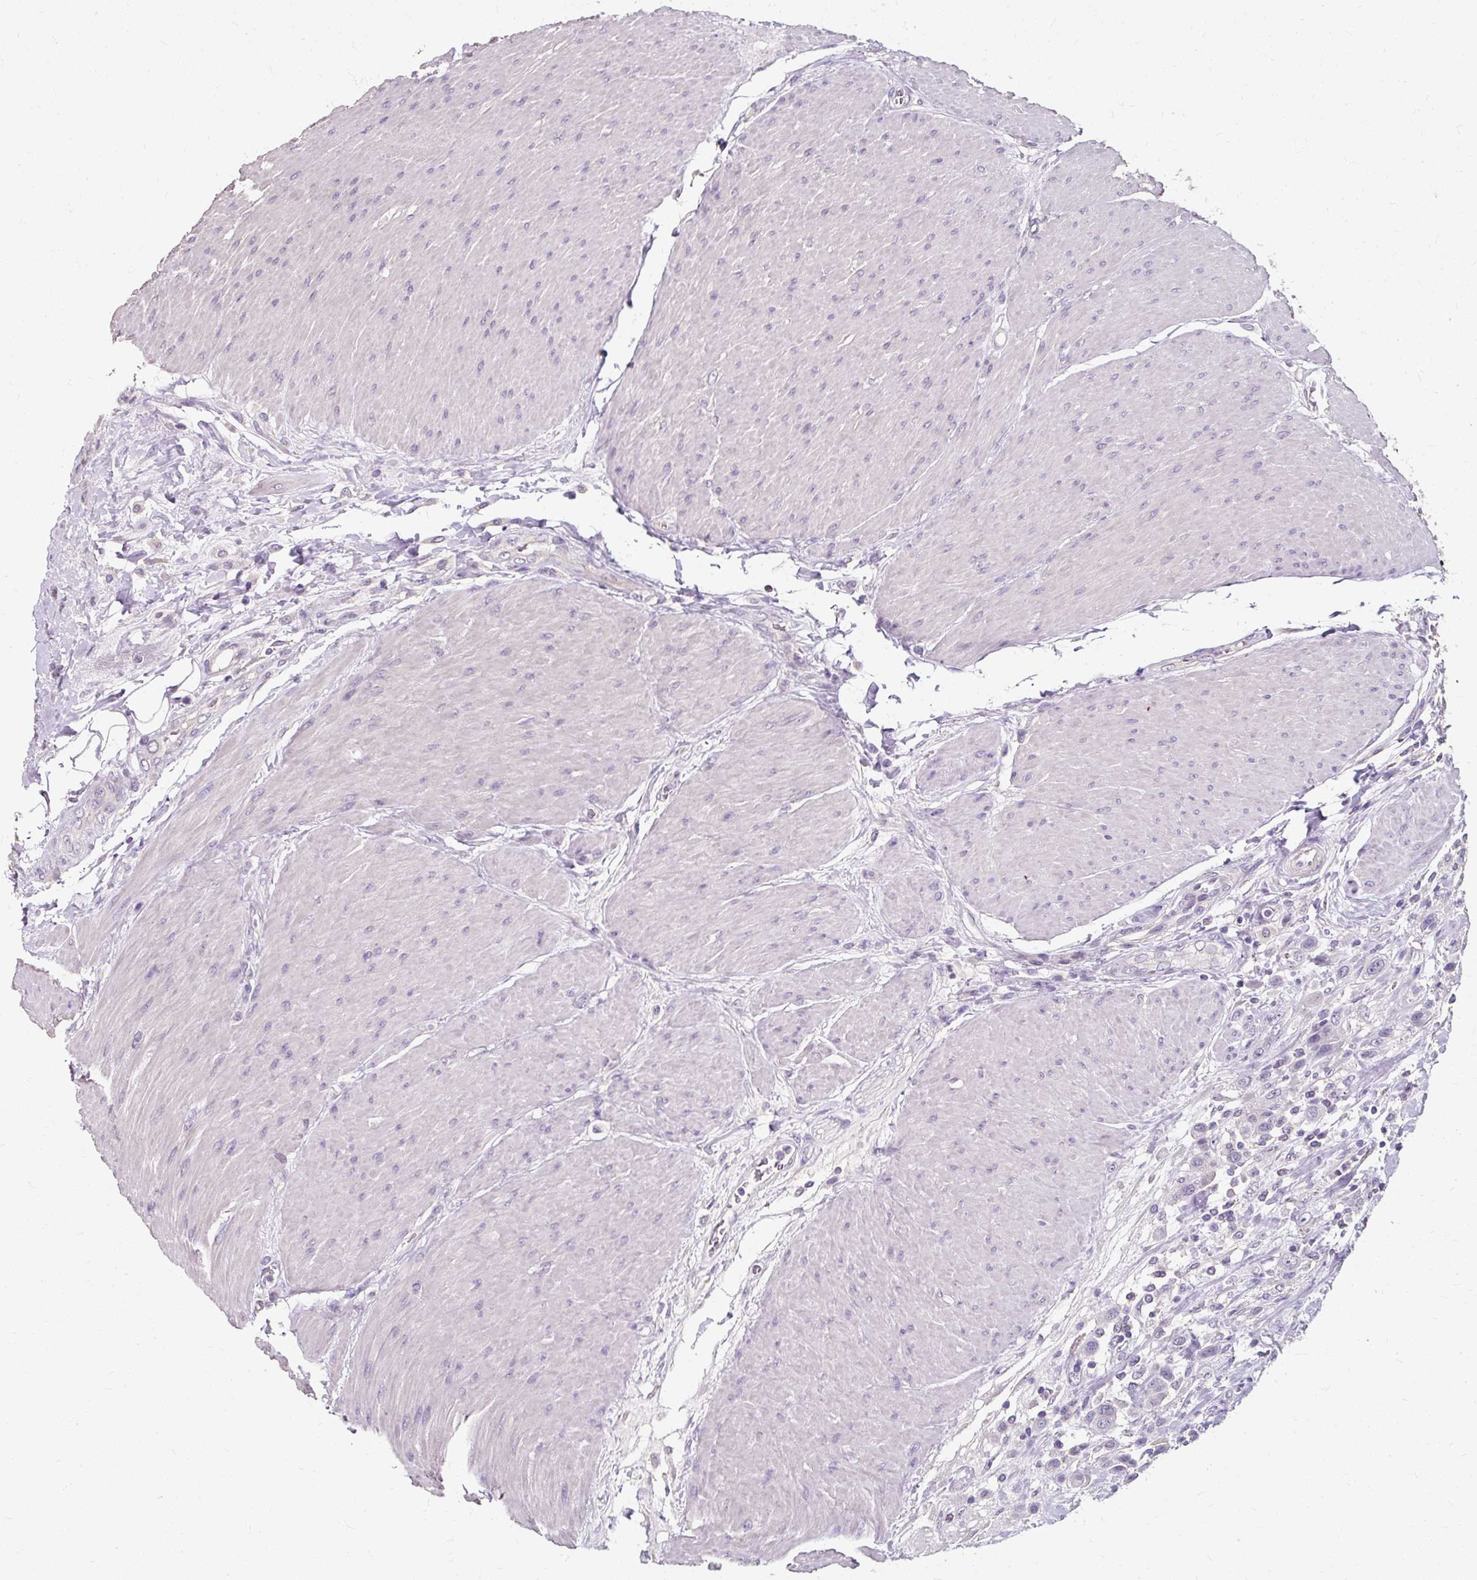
{"staining": {"intensity": "negative", "quantity": "none", "location": "none"}, "tissue": "urothelial cancer", "cell_type": "Tumor cells", "image_type": "cancer", "snomed": [{"axis": "morphology", "description": "Urothelial carcinoma, High grade"}, {"axis": "topography", "description": "Urinary bladder"}], "caption": "IHC micrograph of human urothelial cancer stained for a protein (brown), which displays no positivity in tumor cells. (Stains: DAB IHC with hematoxylin counter stain, Microscopy: brightfield microscopy at high magnification).", "gene": "KLHL24", "patient": {"sex": "male", "age": 50}}